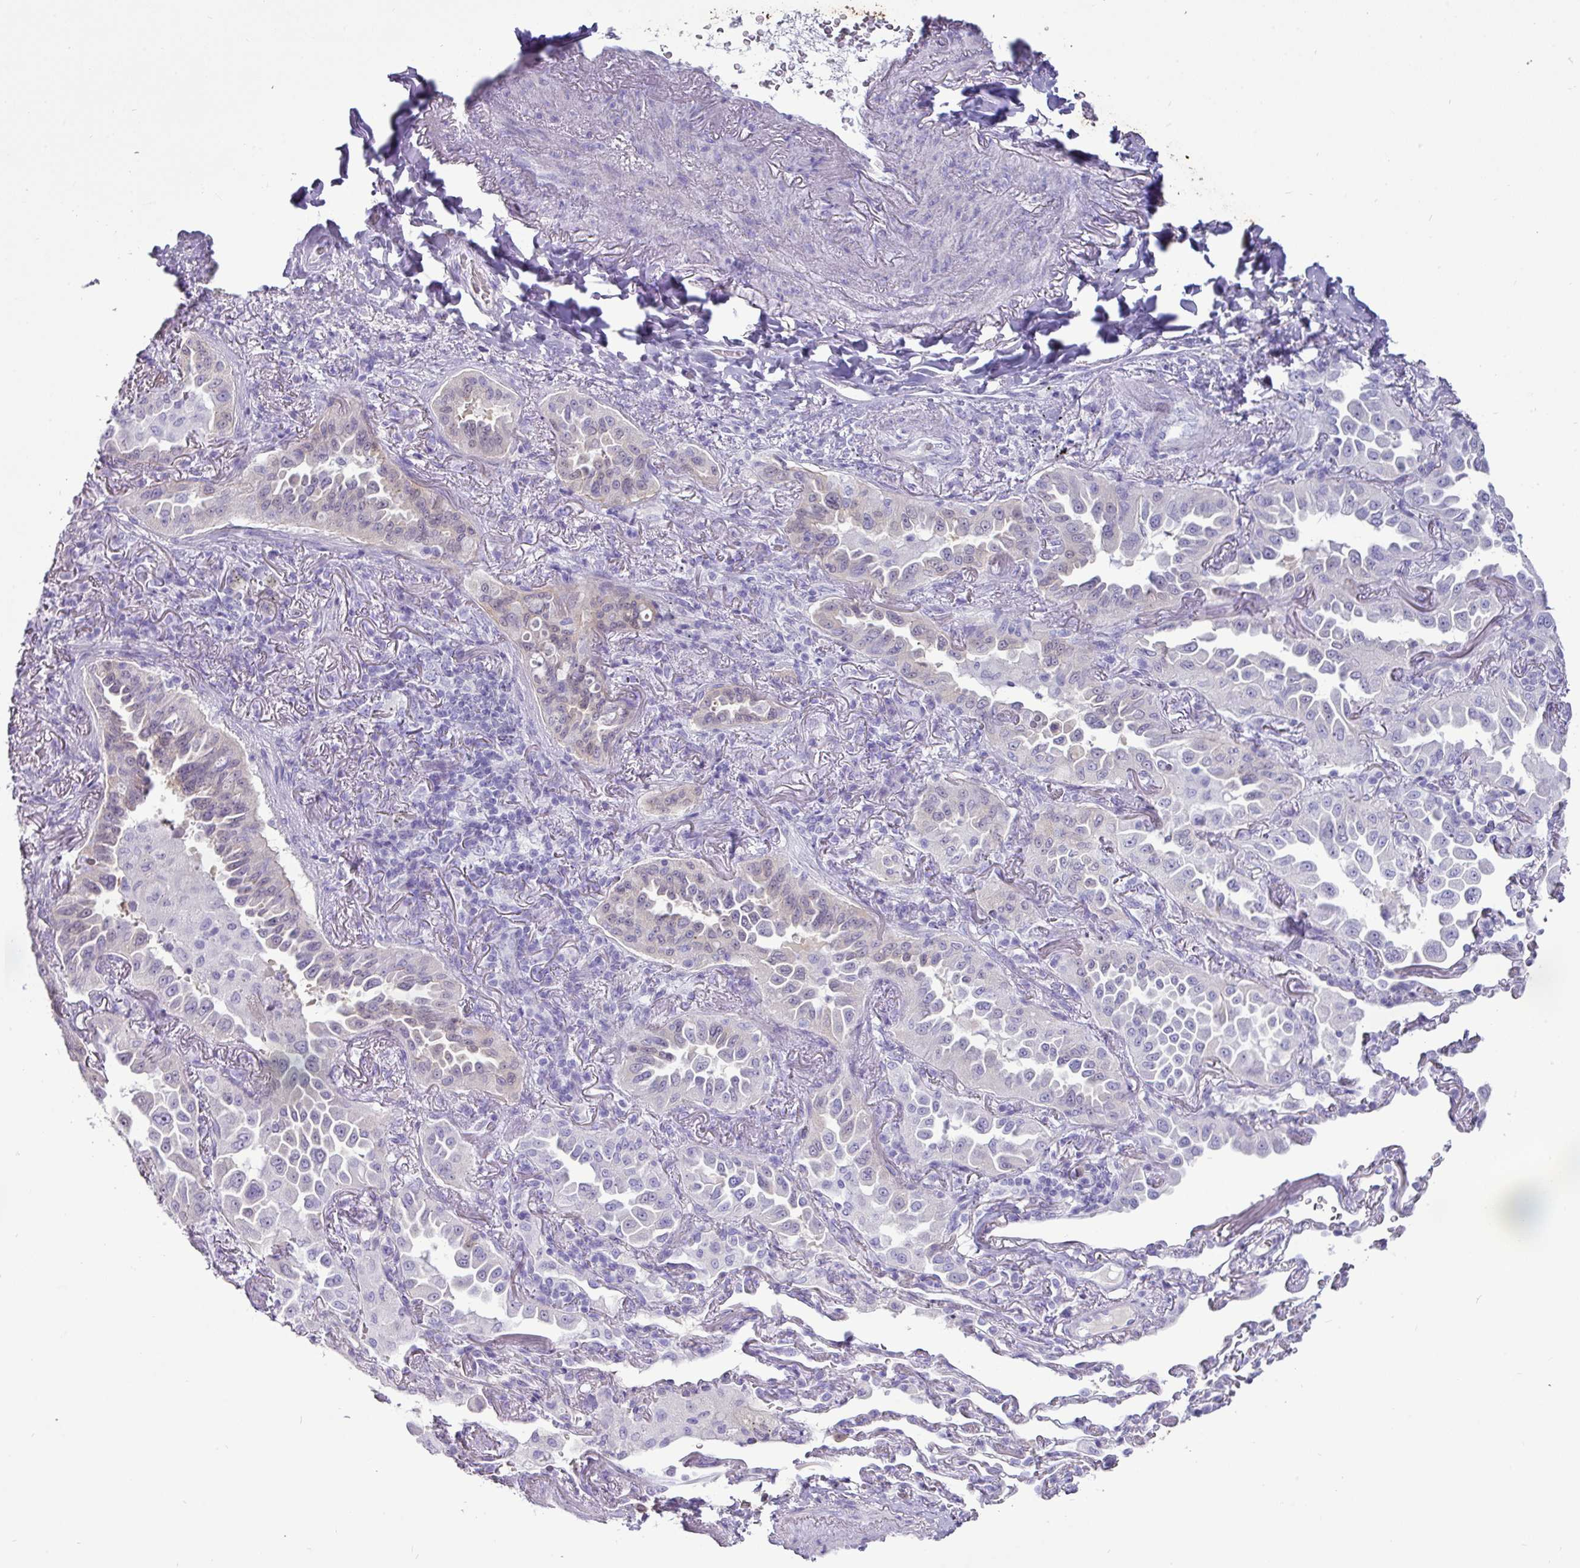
{"staining": {"intensity": "negative", "quantity": "none", "location": "none"}, "tissue": "lung cancer", "cell_type": "Tumor cells", "image_type": "cancer", "snomed": [{"axis": "morphology", "description": "Adenocarcinoma, NOS"}, {"axis": "topography", "description": "Lung"}], "caption": "The immunohistochemistry (IHC) image has no significant staining in tumor cells of lung cancer tissue. (DAB (3,3'-diaminobenzidine) immunohistochemistry (IHC) visualized using brightfield microscopy, high magnification).", "gene": "GSTA3", "patient": {"sex": "female", "age": 69}}